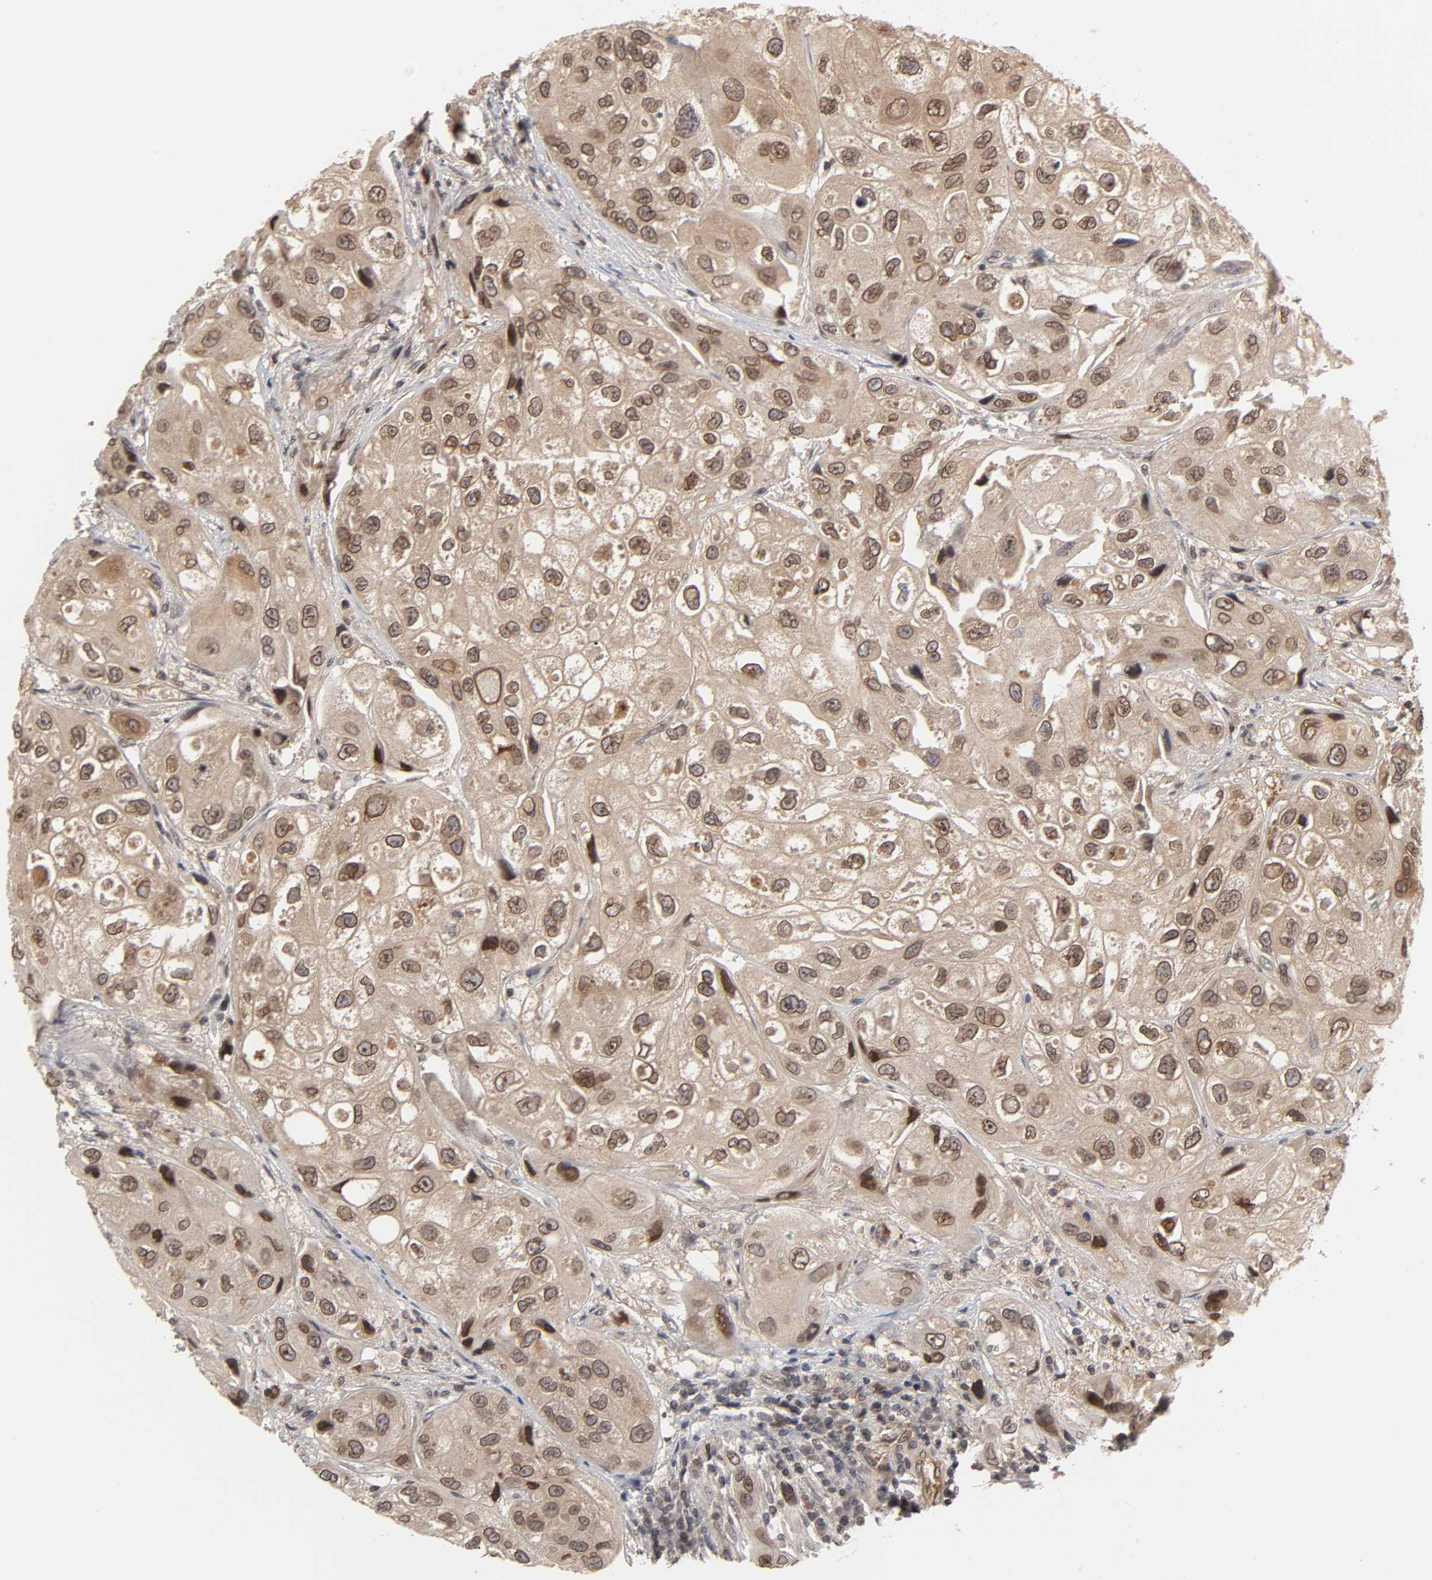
{"staining": {"intensity": "strong", "quantity": ">75%", "location": "cytoplasmic/membranous,nuclear"}, "tissue": "urothelial cancer", "cell_type": "Tumor cells", "image_type": "cancer", "snomed": [{"axis": "morphology", "description": "Urothelial carcinoma, High grade"}, {"axis": "topography", "description": "Urinary bladder"}], "caption": "This micrograph demonstrates IHC staining of human urothelial carcinoma (high-grade), with high strong cytoplasmic/membranous and nuclear expression in approximately >75% of tumor cells.", "gene": "CPN2", "patient": {"sex": "female", "age": 64}}